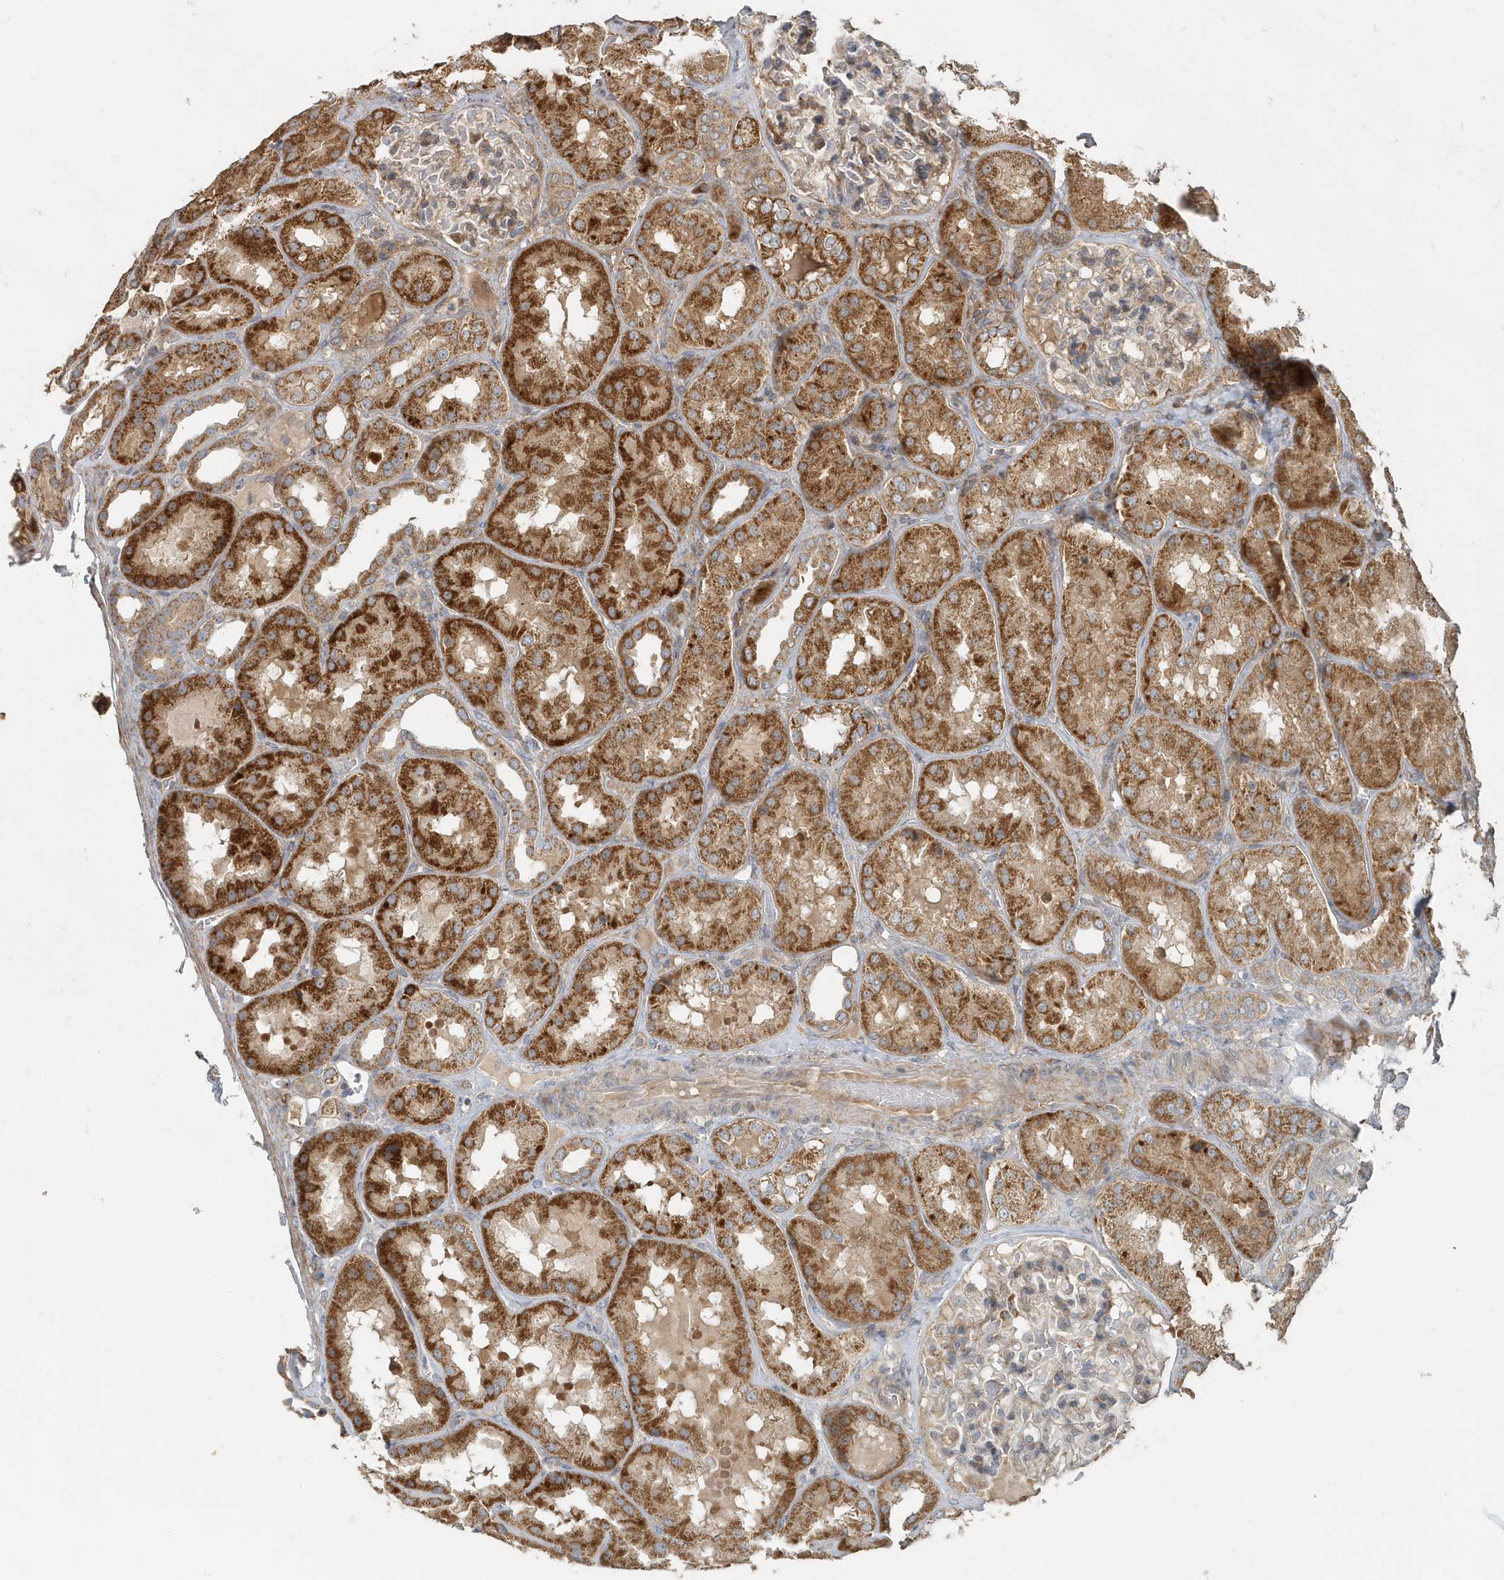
{"staining": {"intensity": "weak", "quantity": "25%-75%", "location": "cytoplasmic/membranous"}, "tissue": "kidney", "cell_type": "Cells in glomeruli", "image_type": "normal", "snomed": [{"axis": "morphology", "description": "Normal tissue, NOS"}, {"axis": "topography", "description": "Kidney"}], "caption": "Protein expression analysis of benign kidney displays weak cytoplasmic/membranous staining in approximately 25%-75% of cells in glomeruli. The staining was performed using DAB (3,3'-diaminobenzidine), with brown indicating positive protein expression. Nuclei are stained blue with hematoxylin.", "gene": "MMUT", "patient": {"sex": "female", "age": 56}}